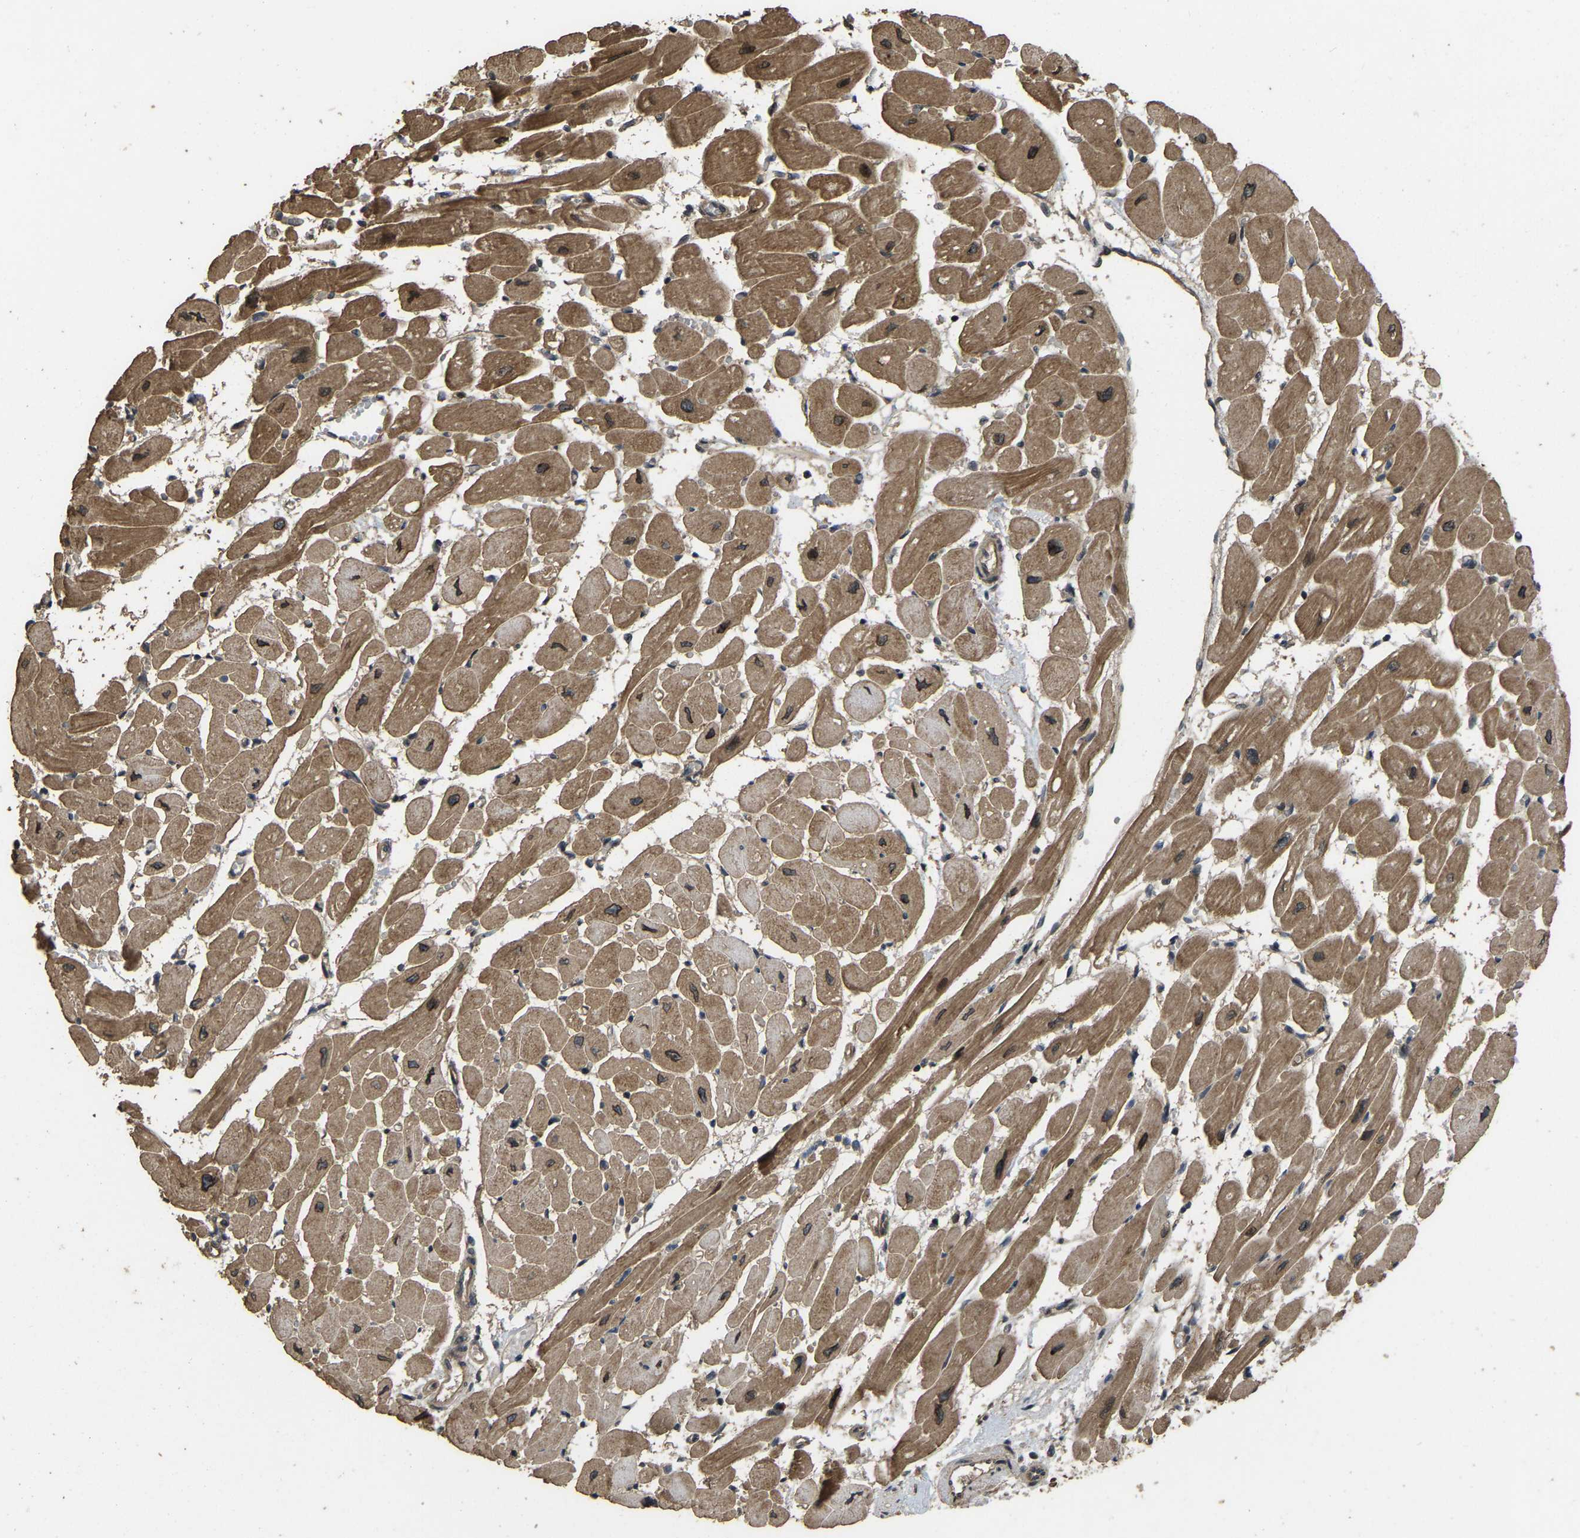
{"staining": {"intensity": "moderate", "quantity": ">75%", "location": "cytoplasmic/membranous,nuclear"}, "tissue": "heart muscle", "cell_type": "Cardiomyocytes", "image_type": "normal", "snomed": [{"axis": "morphology", "description": "Normal tissue, NOS"}, {"axis": "topography", "description": "Heart"}], "caption": "Brown immunohistochemical staining in benign heart muscle exhibits moderate cytoplasmic/membranous,nuclear staining in approximately >75% of cardiomyocytes. Nuclei are stained in blue.", "gene": "ARHGAP23", "patient": {"sex": "female", "age": 54}}